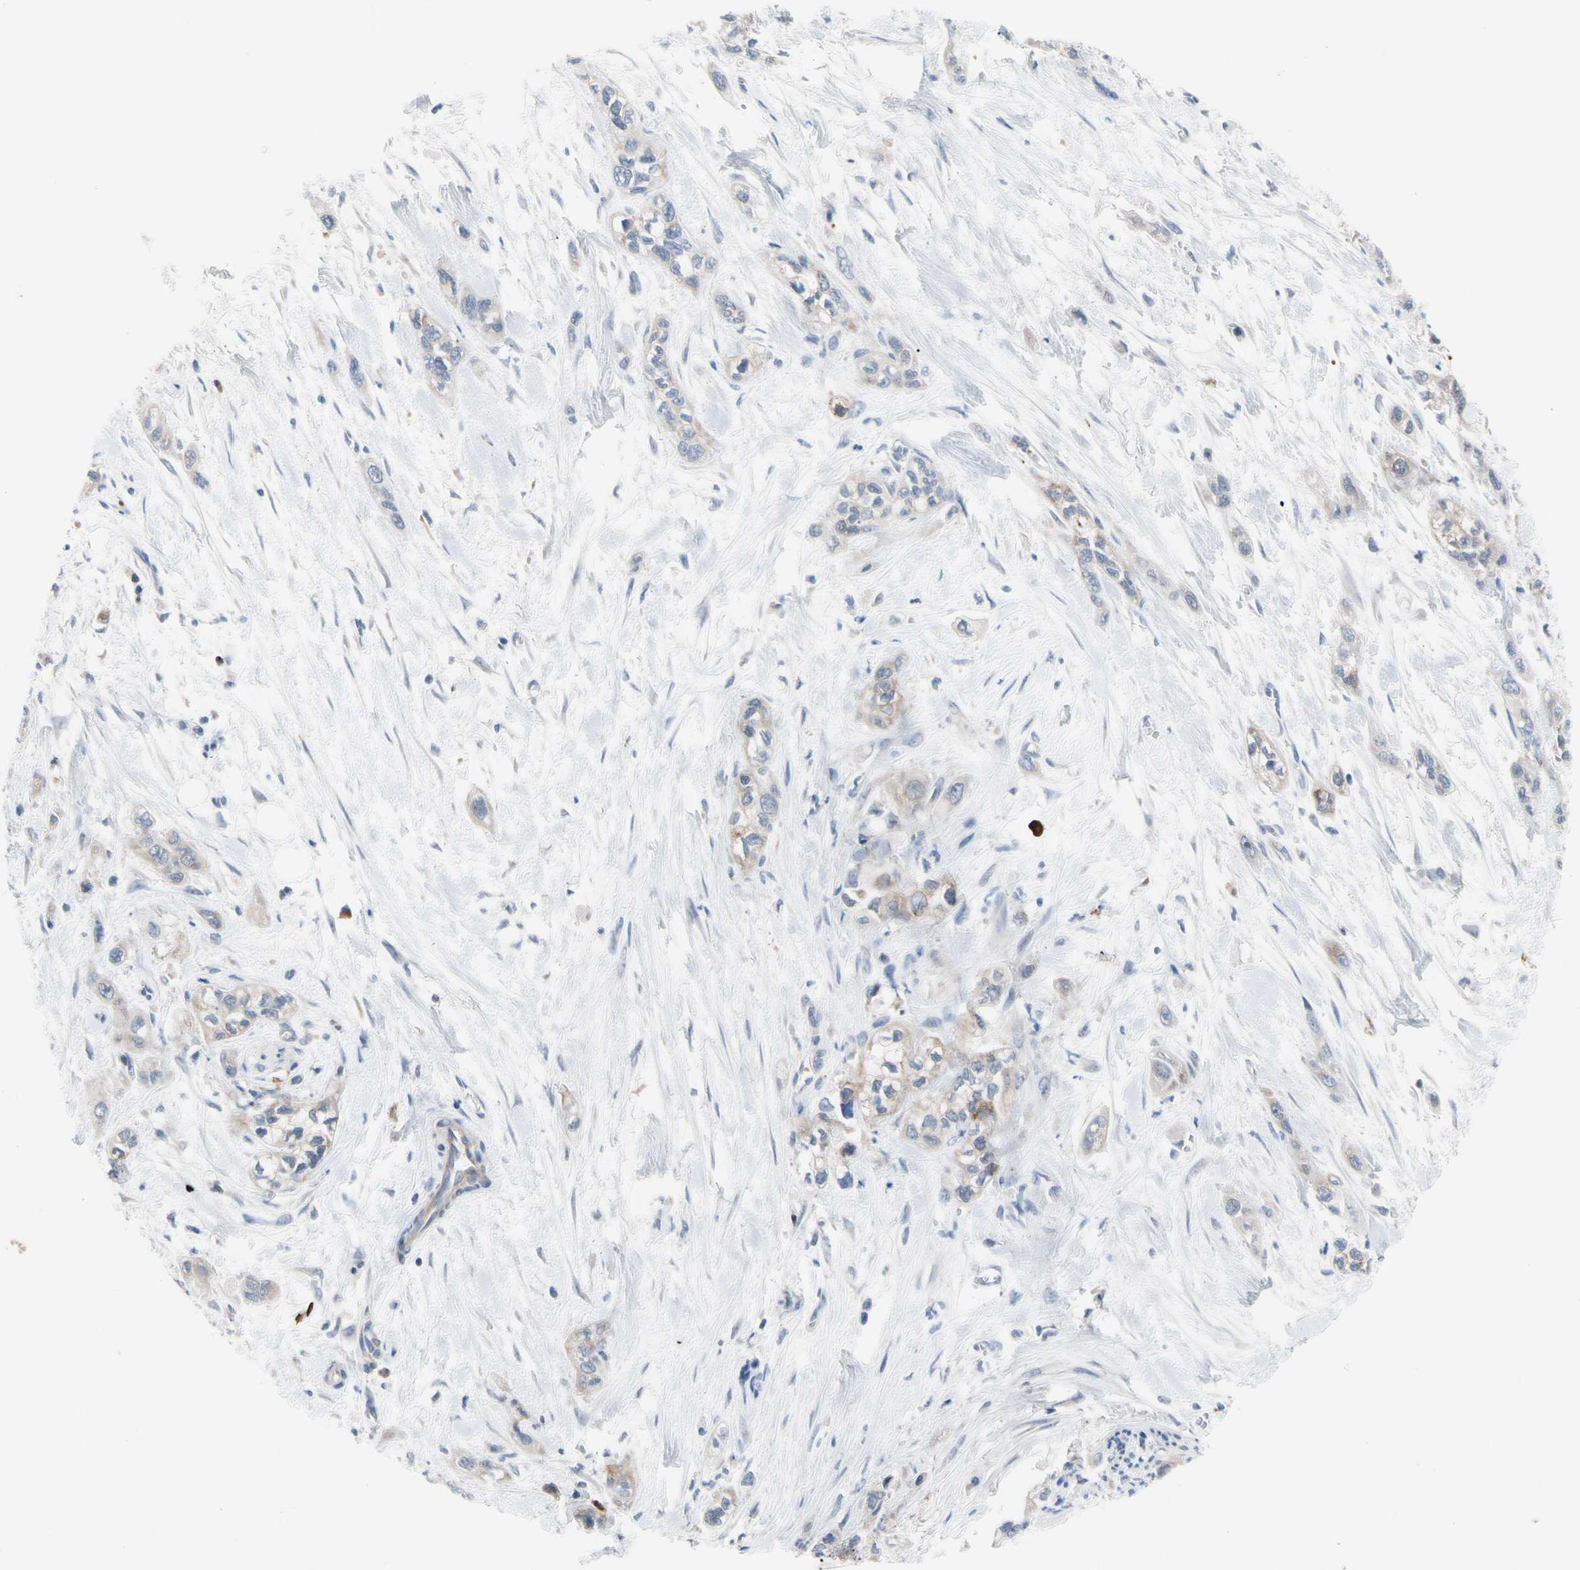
{"staining": {"intensity": "weak", "quantity": "<25%", "location": "cytoplasmic/membranous"}, "tissue": "pancreatic cancer", "cell_type": "Tumor cells", "image_type": "cancer", "snomed": [{"axis": "morphology", "description": "Adenocarcinoma, NOS"}, {"axis": "topography", "description": "Pancreas"}], "caption": "IHC of human pancreatic cancer demonstrates no positivity in tumor cells.", "gene": "MCL1", "patient": {"sex": "male", "age": 74}}